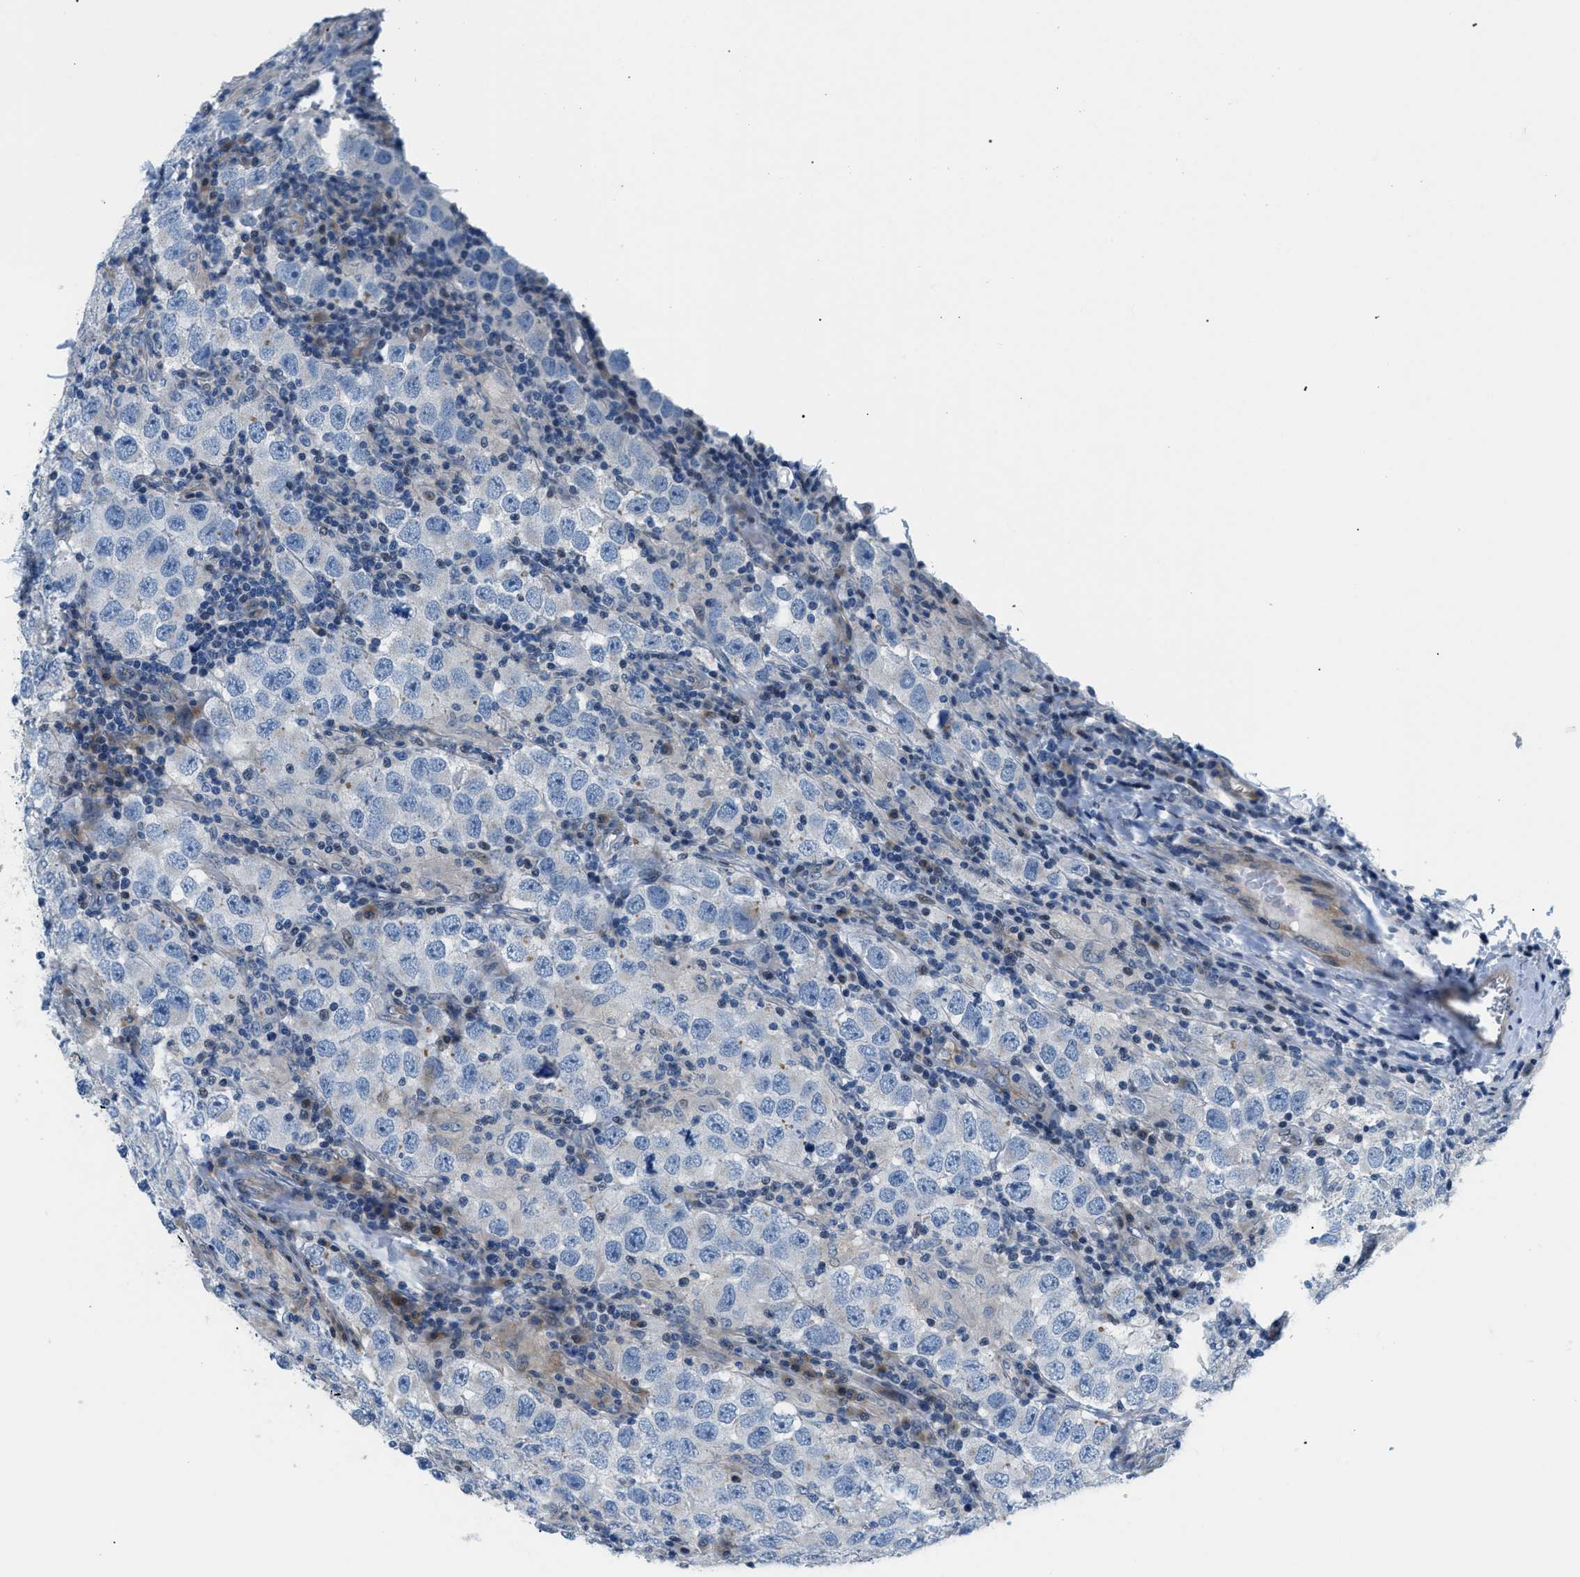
{"staining": {"intensity": "negative", "quantity": "none", "location": "none"}, "tissue": "testis cancer", "cell_type": "Tumor cells", "image_type": "cancer", "snomed": [{"axis": "morphology", "description": "Carcinoma, Embryonal, NOS"}, {"axis": "topography", "description": "Testis"}], "caption": "High power microscopy micrograph of an immunohistochemistry (IHC) micrograph of testis cancer (embryonal carcinoma), revealing no significant expression in tumor cells. (DAB (3,3'-diaminobenzidine) immunohistochemistry (IHC), high magnification).", "gene": "FDCSP", "patient": {"sex": "male", "age": 21}}